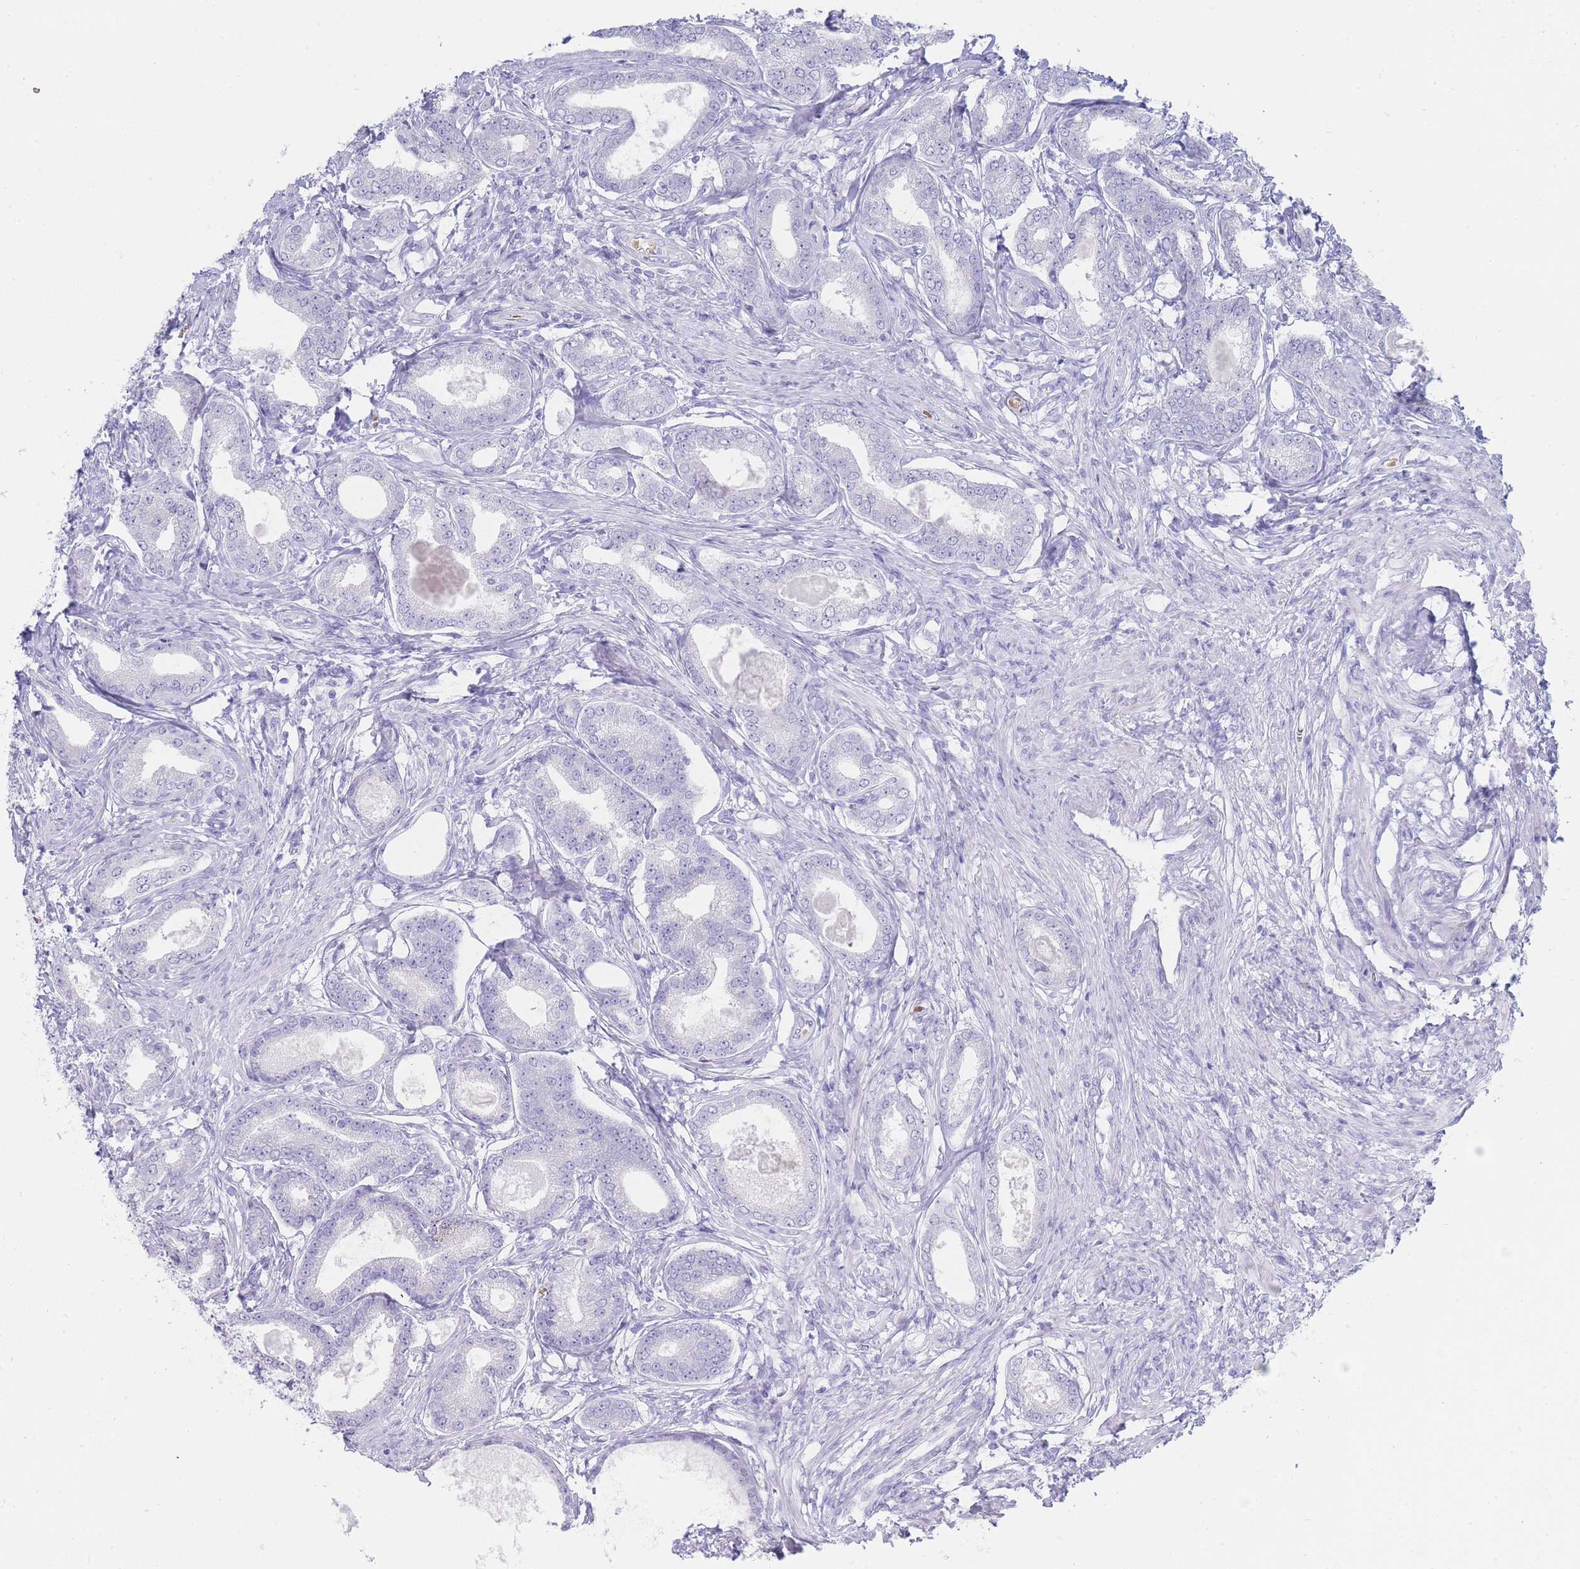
{"staining": {"intensity": "negative", "quantity": "none", "location": "none"}, "tissue": "prostate cancer", "cell_type": "Tumor cells", "image_type": "cancer", "snomed": [{"axis": "morphology", "description": "Adenocarcinoma, High grade"}, {"axis": "topography", "description": "Prostate"}], "caption": "Tumor cells show no significant protein positivity in high-grade adenocarcinoma (prostate).", "gene": "HBG2", "patient": {"sex": "male", "age": 69}}